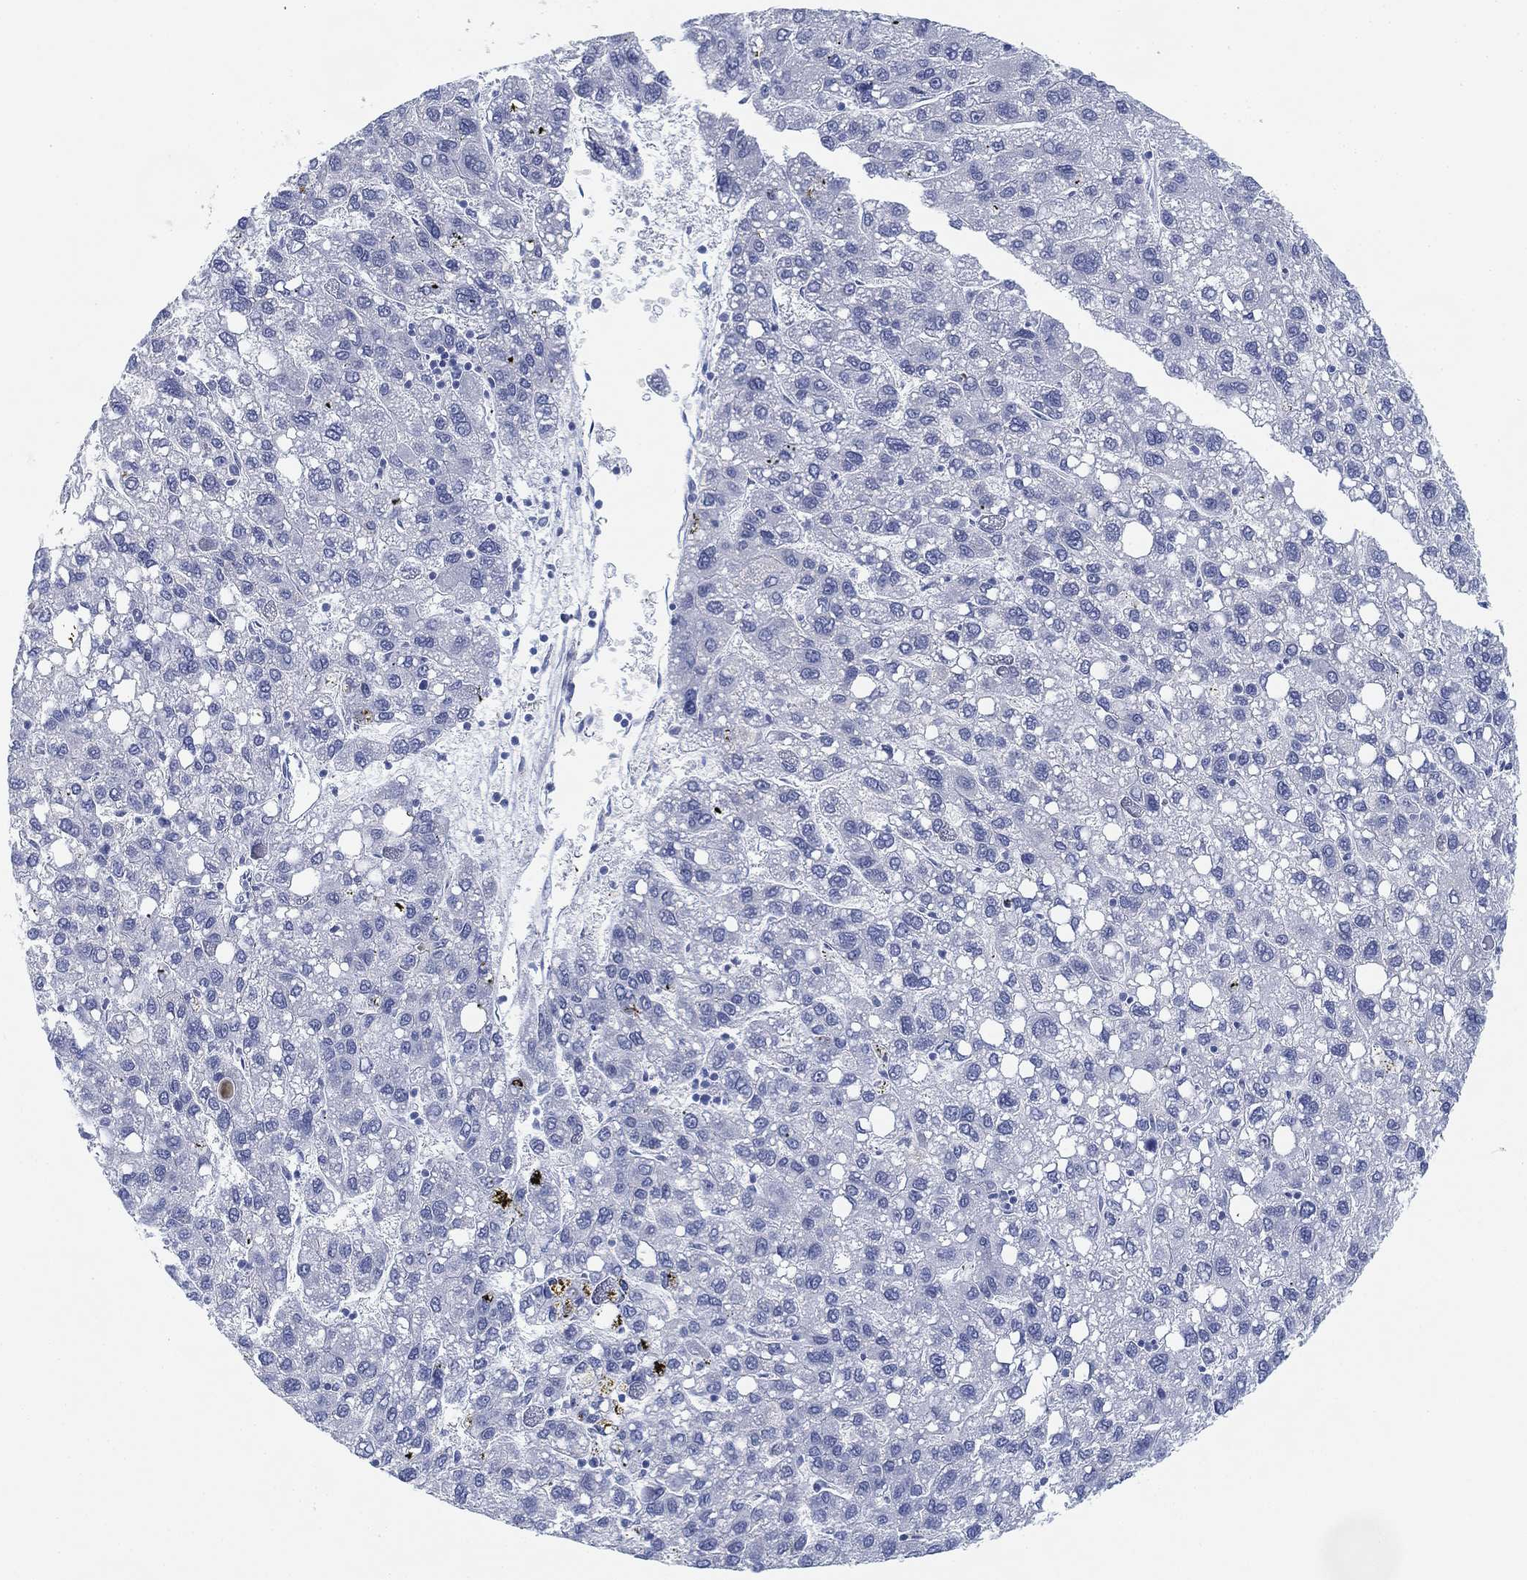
{"staining": {"intensity": "negative", "quantity": "none", "location": "none"}, "tissue": "liver cancer", "cell_type": "Tumor cells", "image_type": "cancer", "snomed": [{"axis": "morphology", "description": "Carcinoma, Hepatocellular, NOS"}, {"axis": "topography", "description": "Liver"}], "caption": "Immunohistochemical staining of liver cancer (hepatocellular carcinoma) exhibits no significant staining in tumor cells.", "gene": "GCNA", "patient": {"sex": "female", "age": 82}}